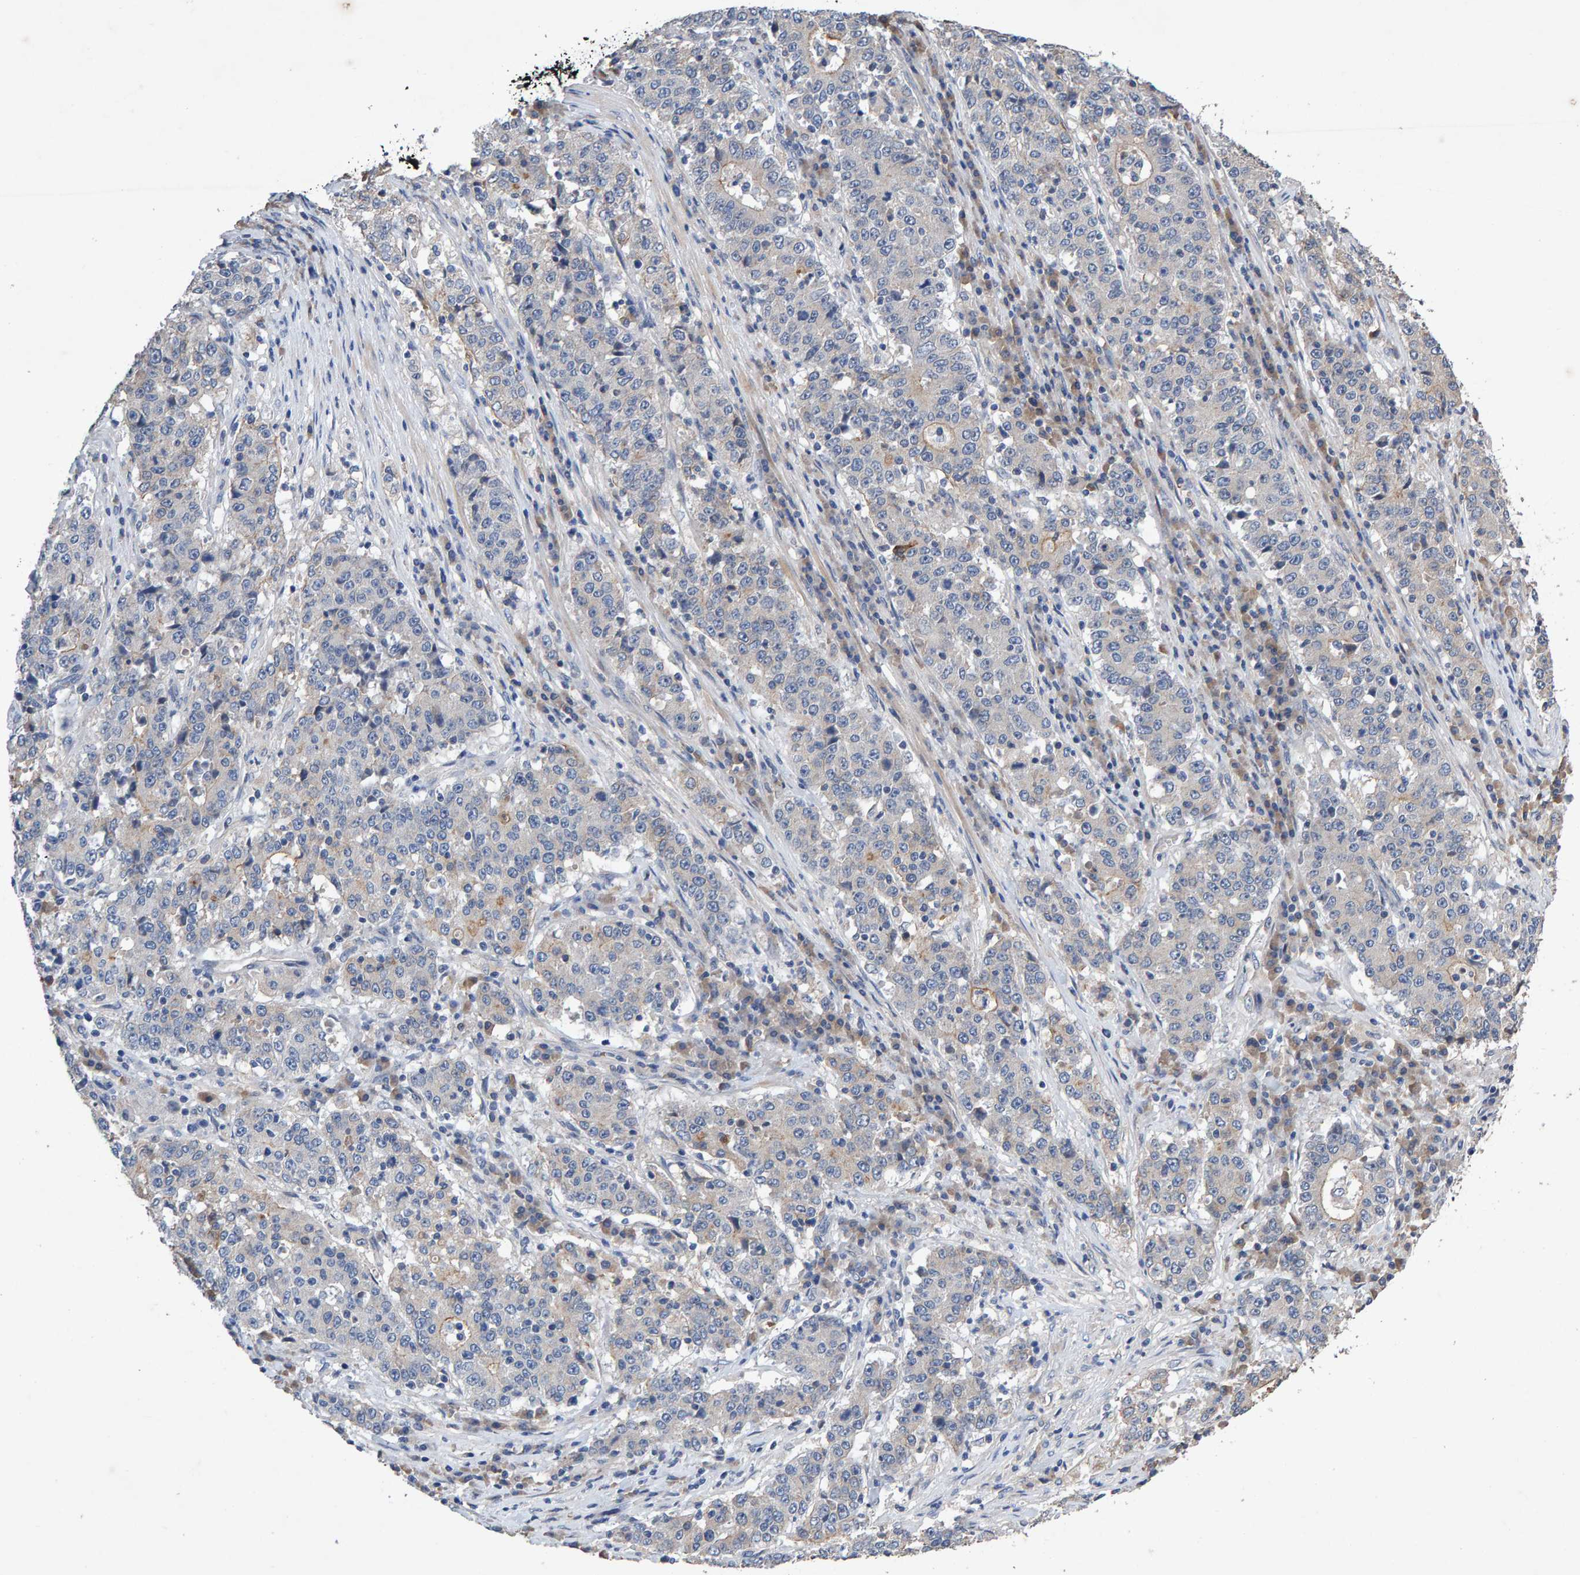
{"staining": {"intensity": "negative", "quantity": "none", "location": "none"}, "tissue": "stomach cancer", "cell_type": "Tumor cells", "image_type": "cancer", "snomed": [{"axis": "morphology", "description": "Adenocarcinoma, NOS"}, {"axis": "topography", "description": "Stomach"}], "caption": "Tumor cells show no significant staining in stomach adenocarcinoma.", "gene": "EFR3A", "patient": {"sex": "male", "age": 59}}